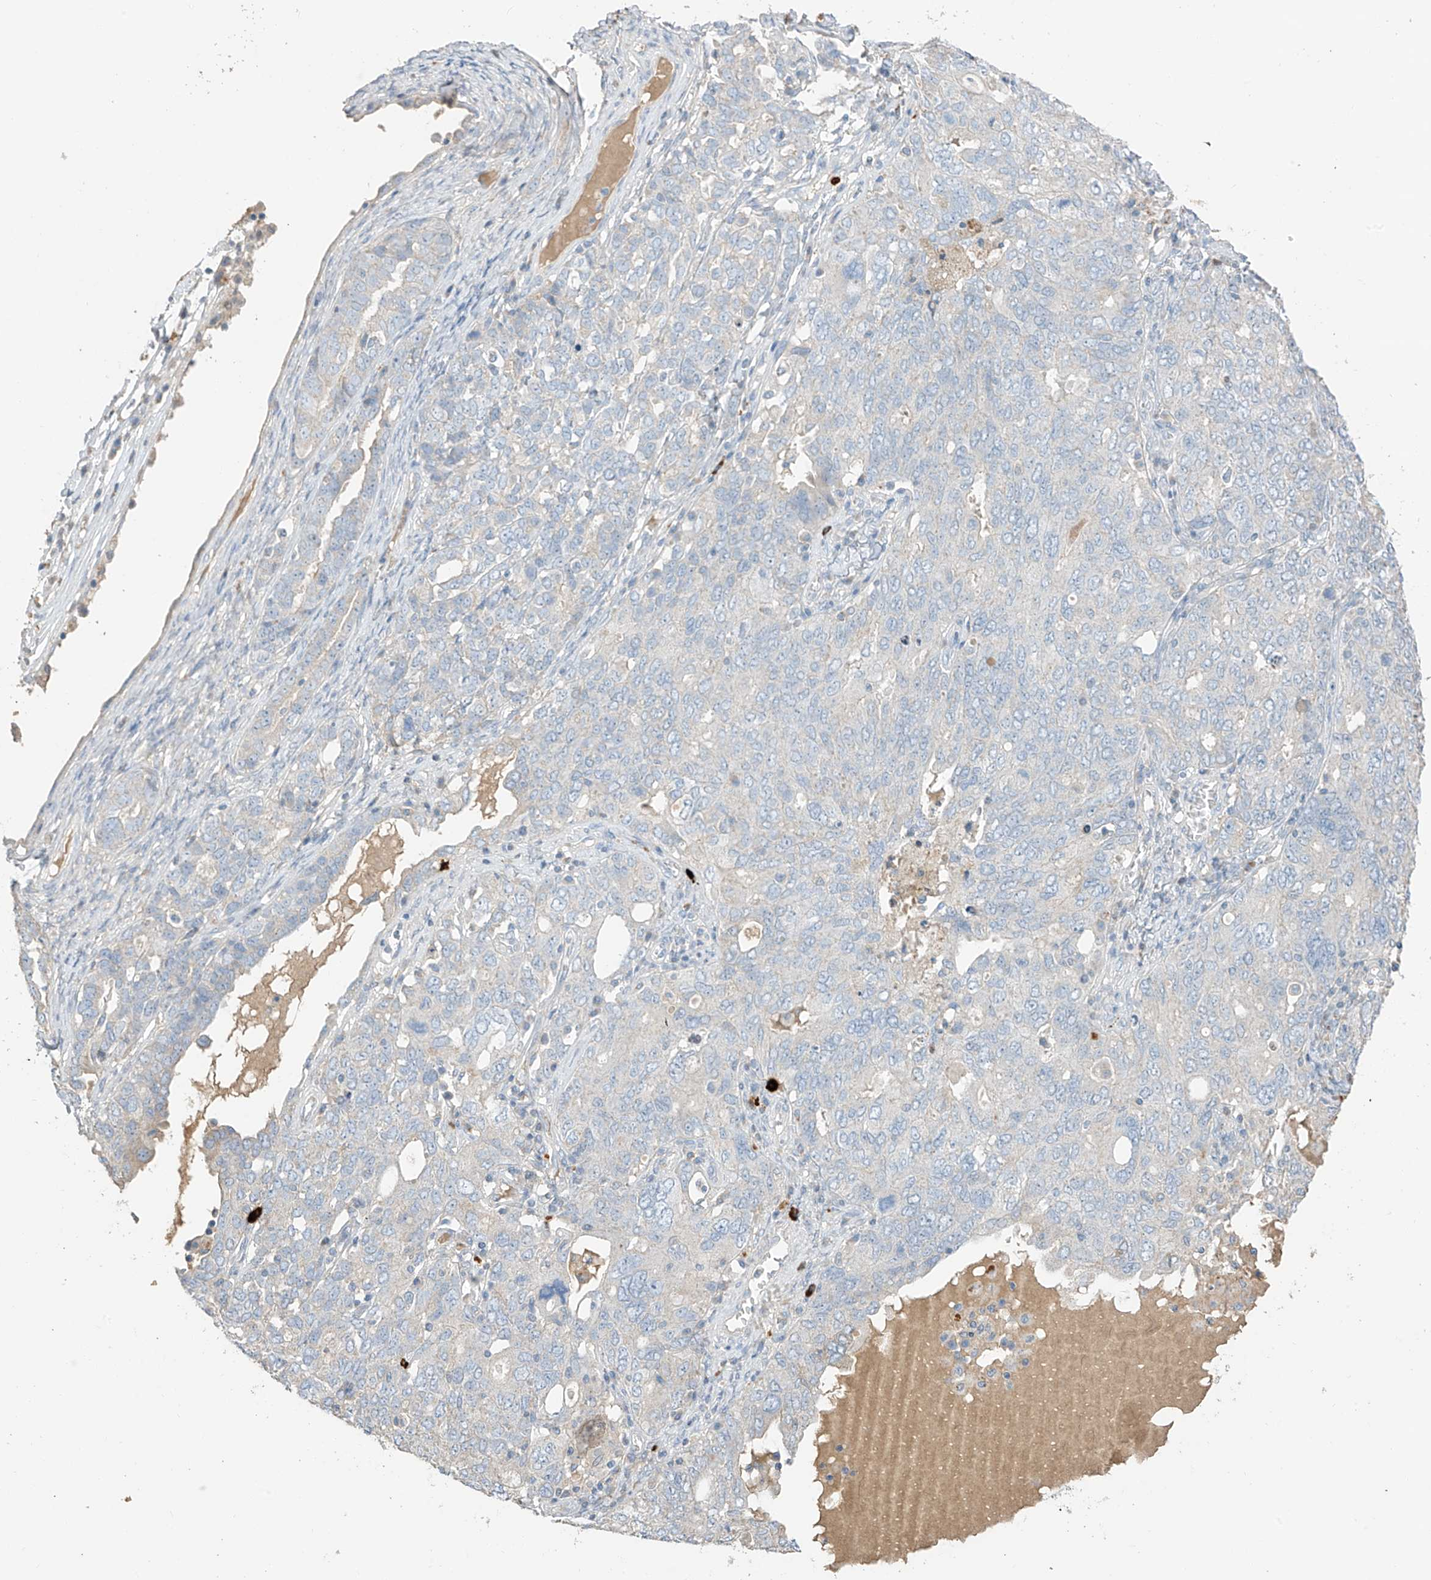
{"staining": {"intensity": "negative", "quantity": "none", "location": "none"}, "tissue": "ovarian cancer", "cell_type": "Tumor cells", "image_type": "cancer", "snomed": [{"axis": "morphology", "description": "Carcinoma, endometroid"}, {"axis": "topography", "description": "Ovary"}], "caption": "Tumor cells show no significant protein expression in ovarian cancer.", "gene": "CAPN13", "patient": {"sex": "female", "age": 62}}